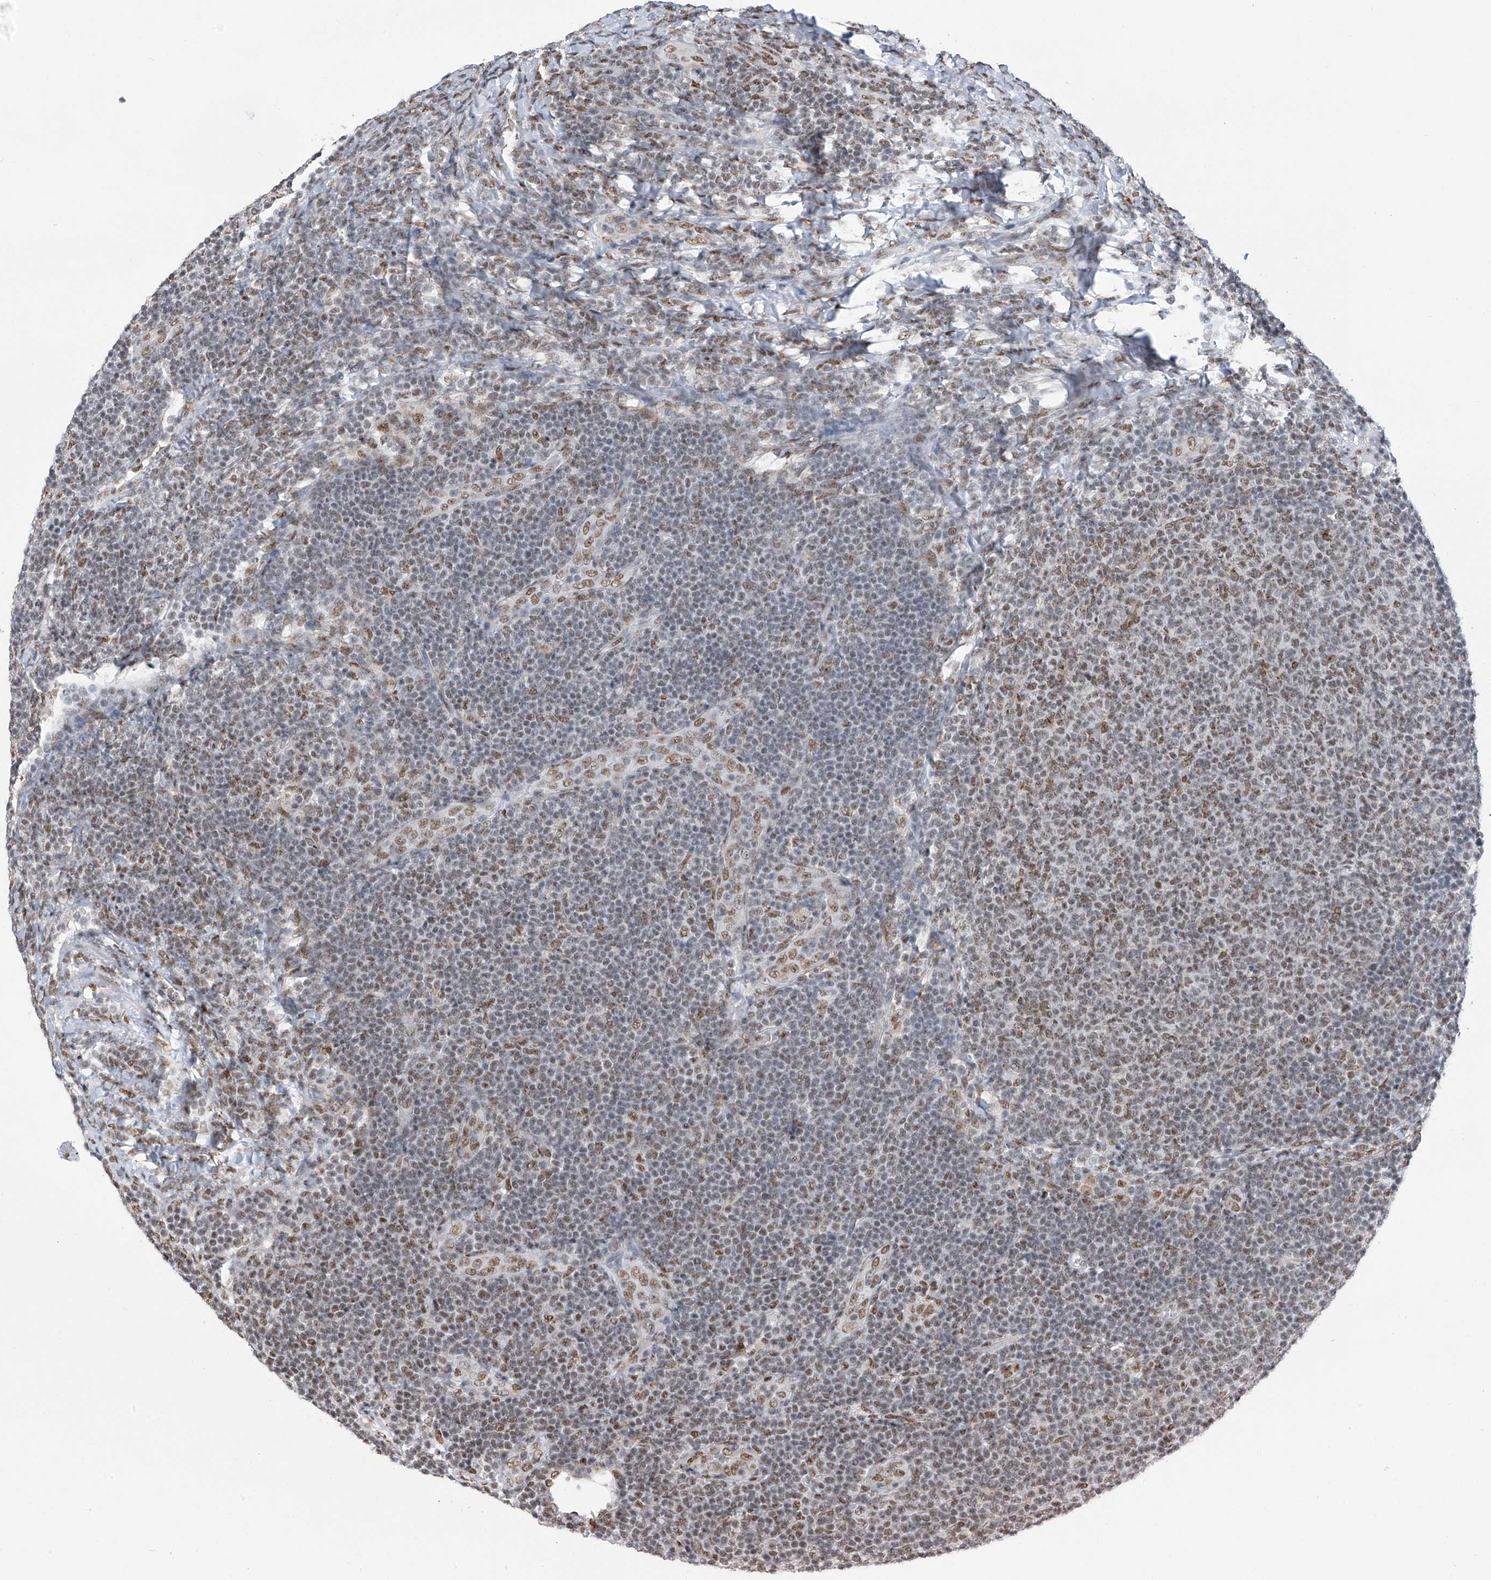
{"staining": {"intensity": "moderate", "quantity": "25%-75%", "location": "nuclear"}, "tissue": "lymphoma", "cell_type": "Tumor cells", "image_type": "cancer", "snomed": [{"axis": "morphology", "description": "Malignant lymphoma, non-Hodgkin's type, Low grade"}, {"axis": "topography", "description": "Lymph node"}], "caption": "Lymphoma was stained to show a protein in brown. There is medium levels of moderate nuclear positivity in approximately 25%-75% of tumor cells.", "gene": "APLF", "patient": {"sex": "male", "age": 66}}